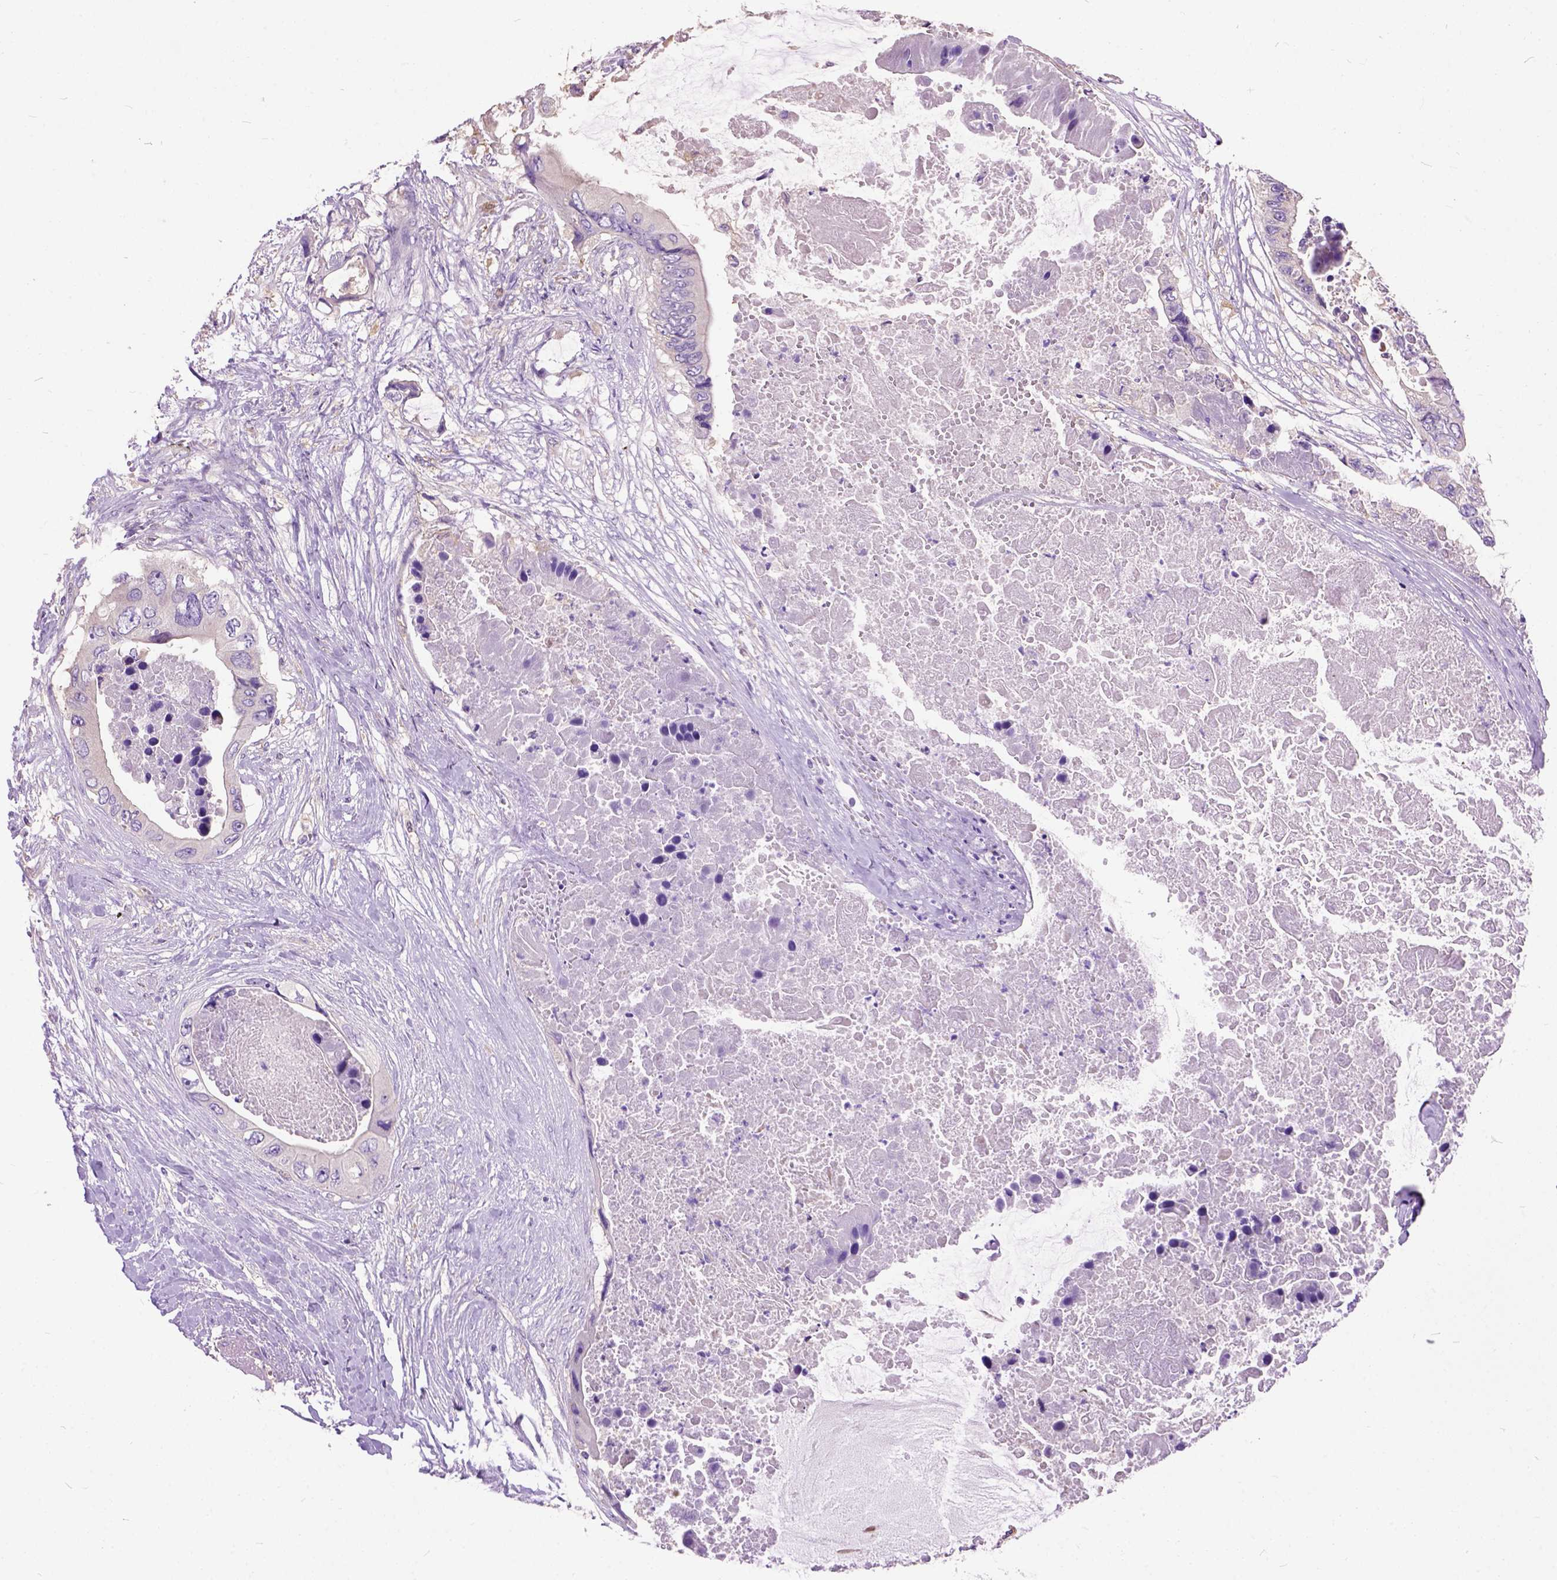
{"staining": {"intensity": "negative", "quantity": "none", "location": "none"}, "tissue": "colorectal cancer", "cell_type": "Tumor cells", "image_type": "cancer", "snomed": [{"axis": "morphology", "description": "Adenocarcinoma, NOS"}, {"axis": "topography", "description": "Rectum"}], "caption": "There is no significant expression in tumor cells of colorectal adenocarcinoma.", "gene": "SEMA4F", "patient": {"sex": "male", "age": 63}}